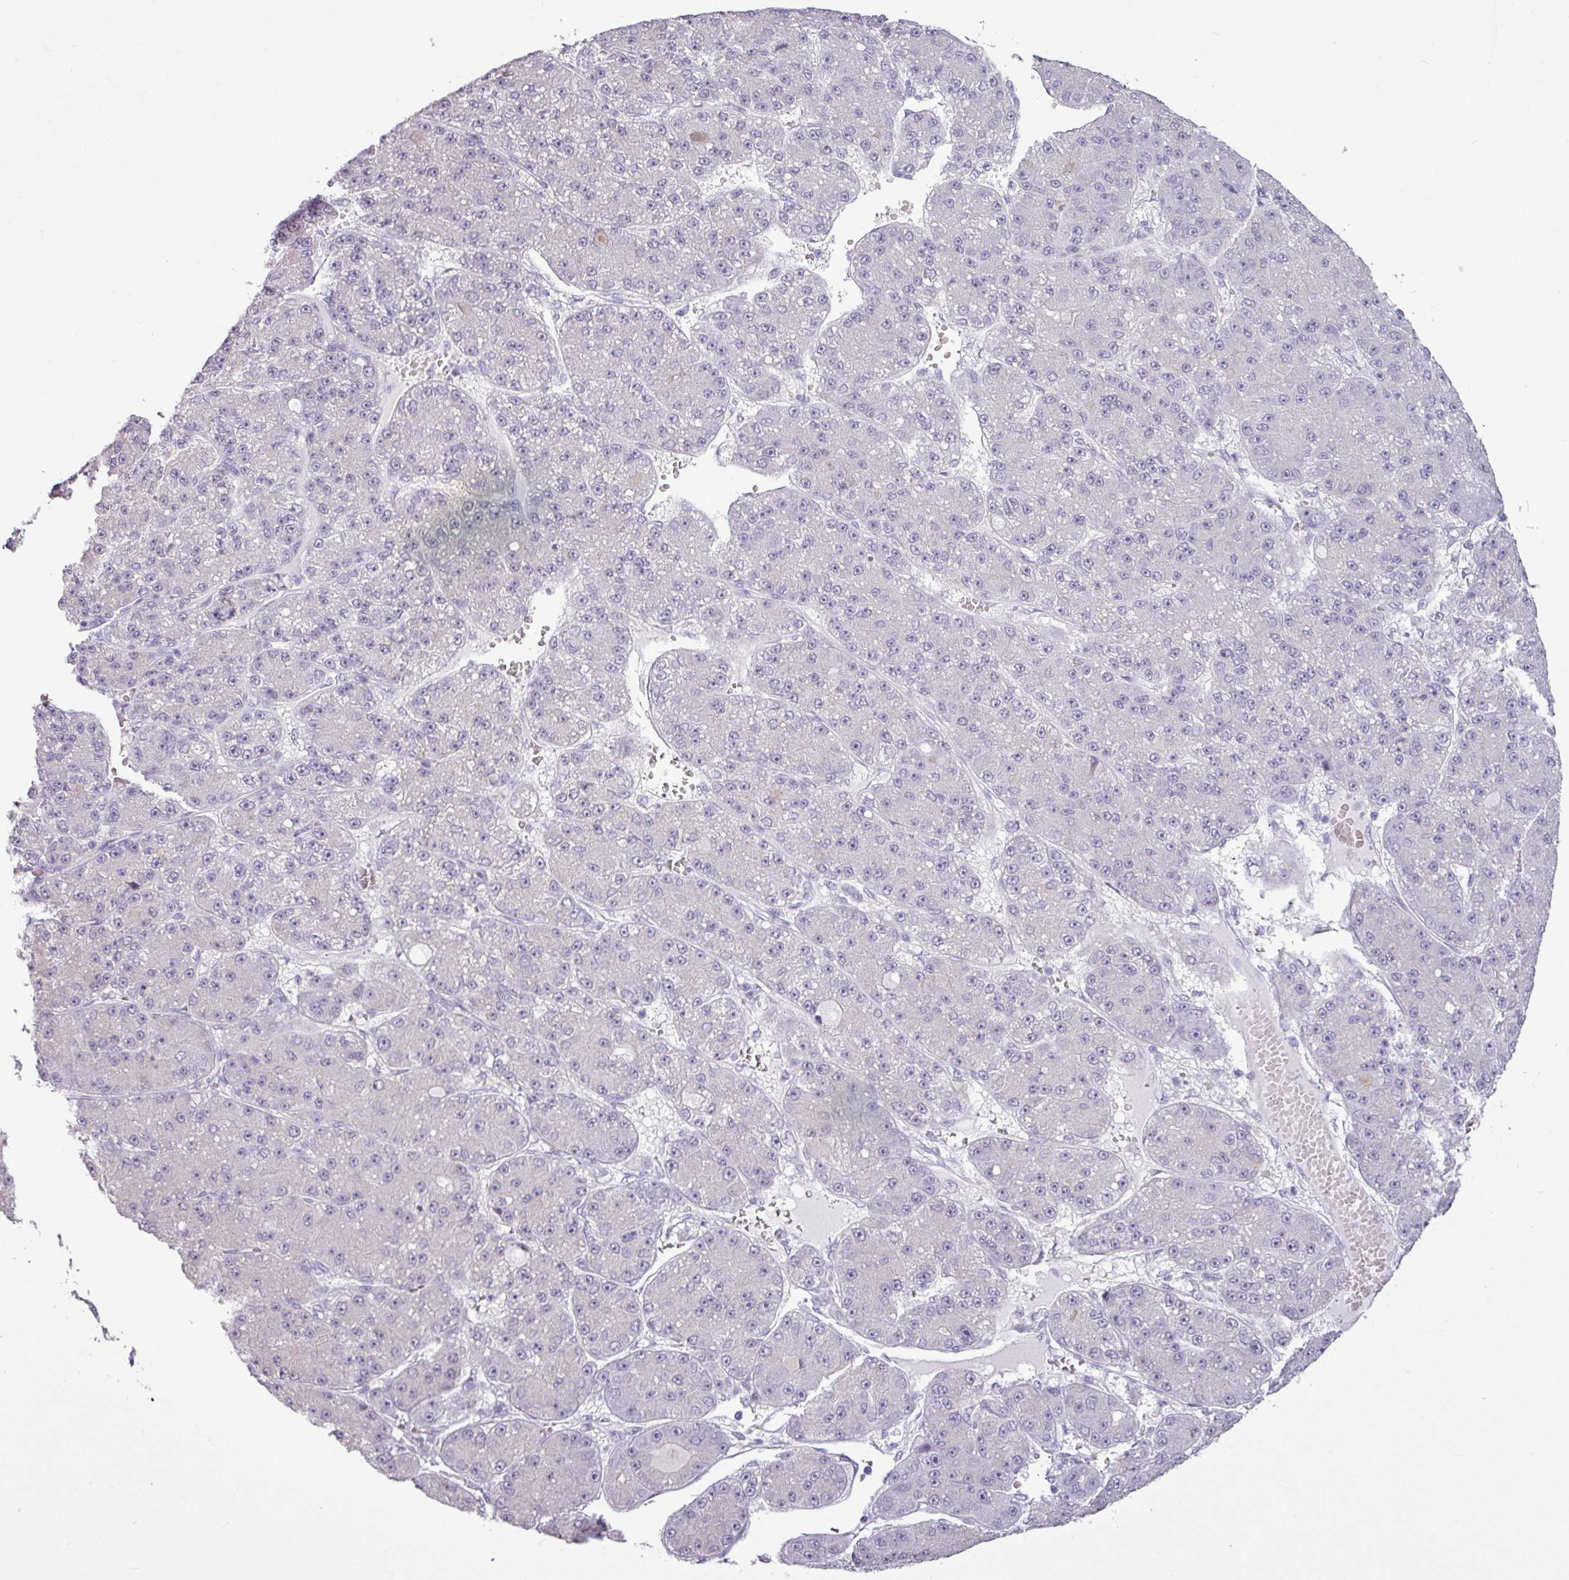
{"staining": {"intensity": "negative", "quantity": "none", "location": "none"}, "tissue": "liver cancer", "cell_type": "Tumor cells", "image_type": "cancer", "snomed": [{"axis": "morphology", "description": "Carcinoma, Hepatocellular, NOS"}, {"axis": "topography", "description": "Liver"}], "caption": "An immunohistochemistry histopathology image of liver cancer (hepatocellular carcinoma) is shown. There is no staining in tumor cells of liver cancer (hepatocellular carcinoma). (DAB immunohistochemistry (IHC) visualized using brightfield microscopy, high magnification).", "gene": "AMY2A", "patient": {"sex": "male", "age": 67}}